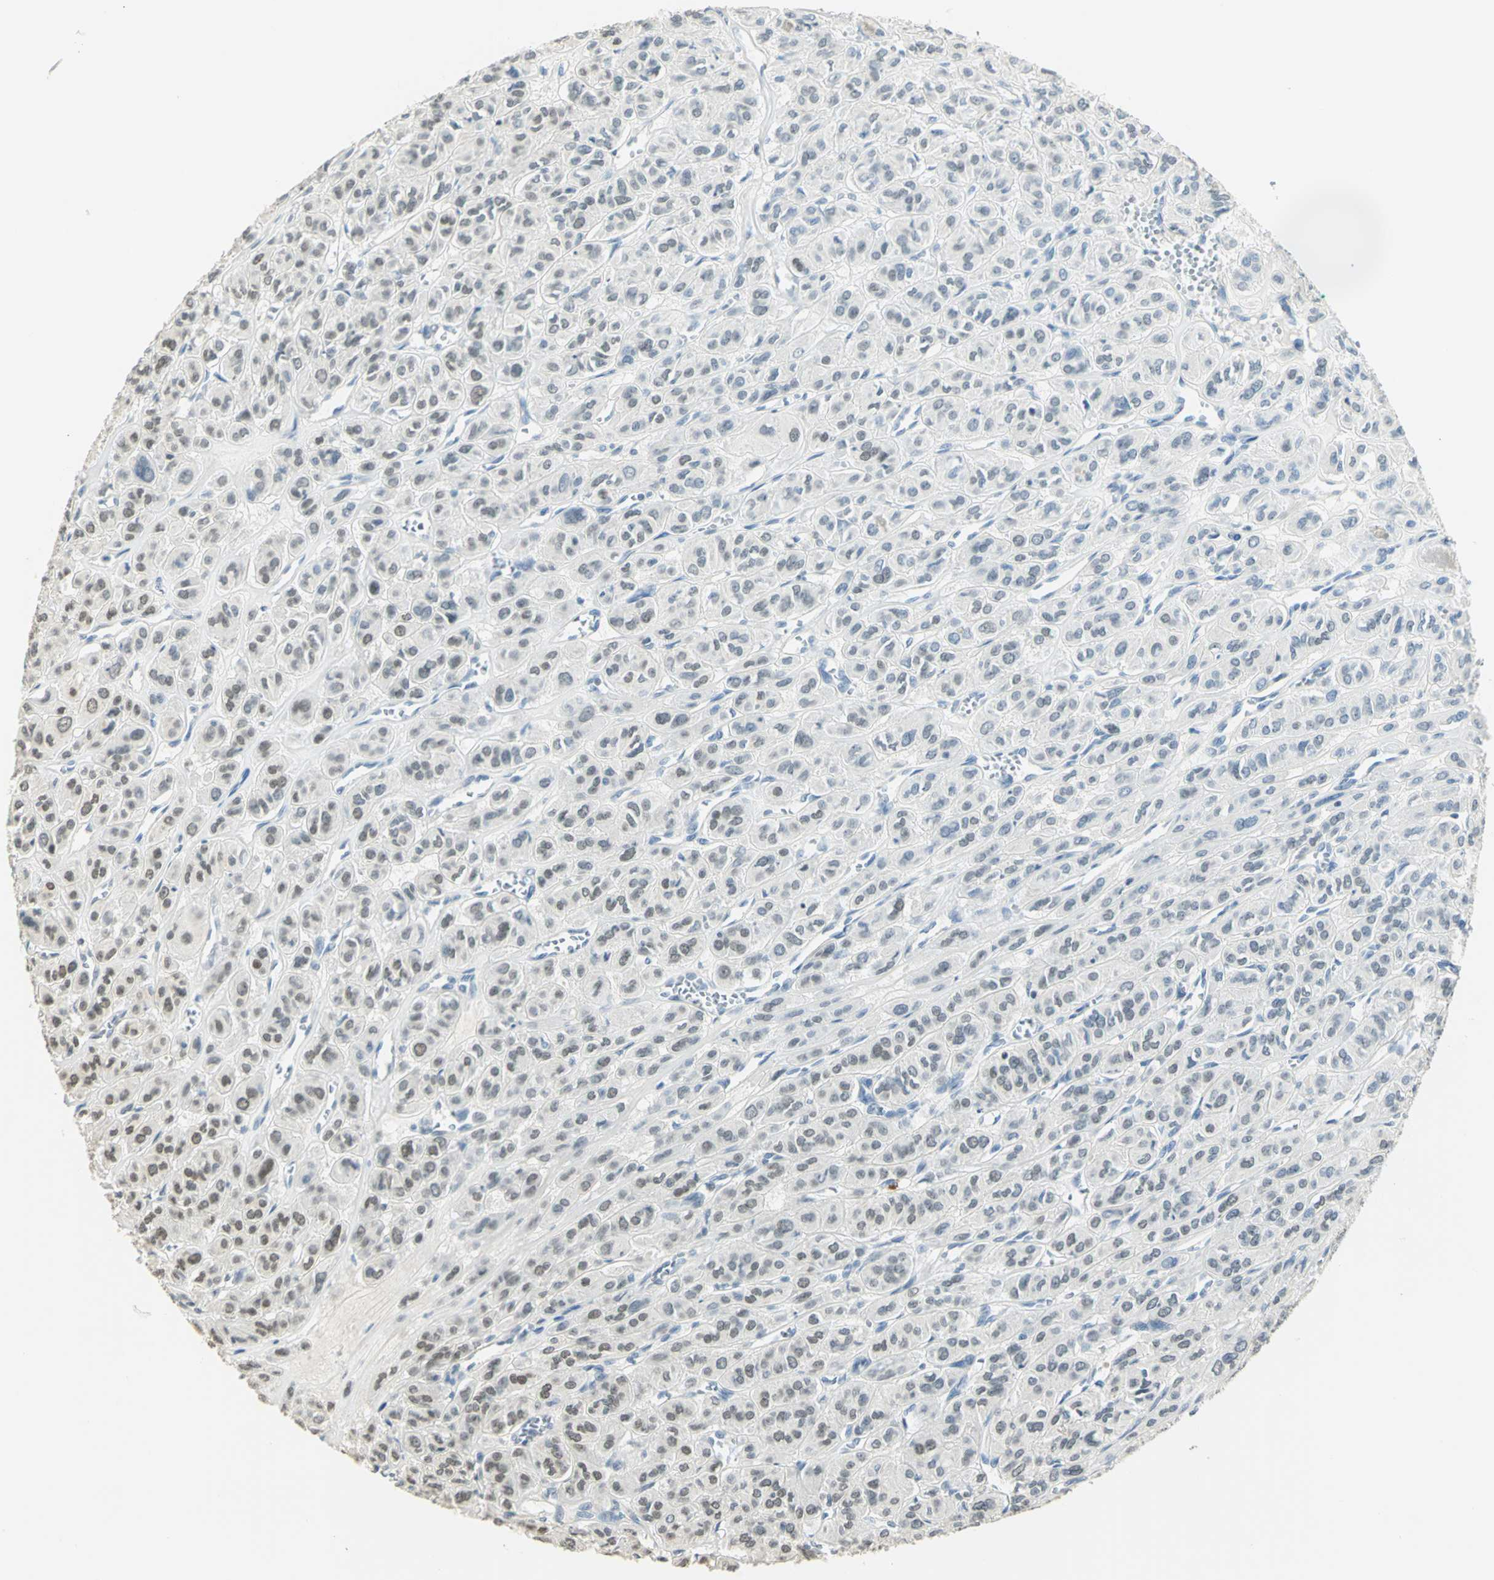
{"staining": {"intensity": "weak", "quantity": "25%-75%", "location": "nuclear"}, "tissue": "thyroid cancer", "cell_type": "Tumor cells", "image_type": "cancer", "snomed": [{"axis": "morphology", "description": "Follicular adenoma carcinoma, NOS"}, {"axis": "topography", "description": "Thyroid gland"}], "caption": "This histopathology image demonstrates thyroid follicular adenoma carcinoma stained with IHC to label a protein in brown. The nuclear of tumor cells show weak positivity for the protein. Nuclei are counter-stained blue.", "gene": "ELF1", "patient": {"sex": "female", "age": 71}}